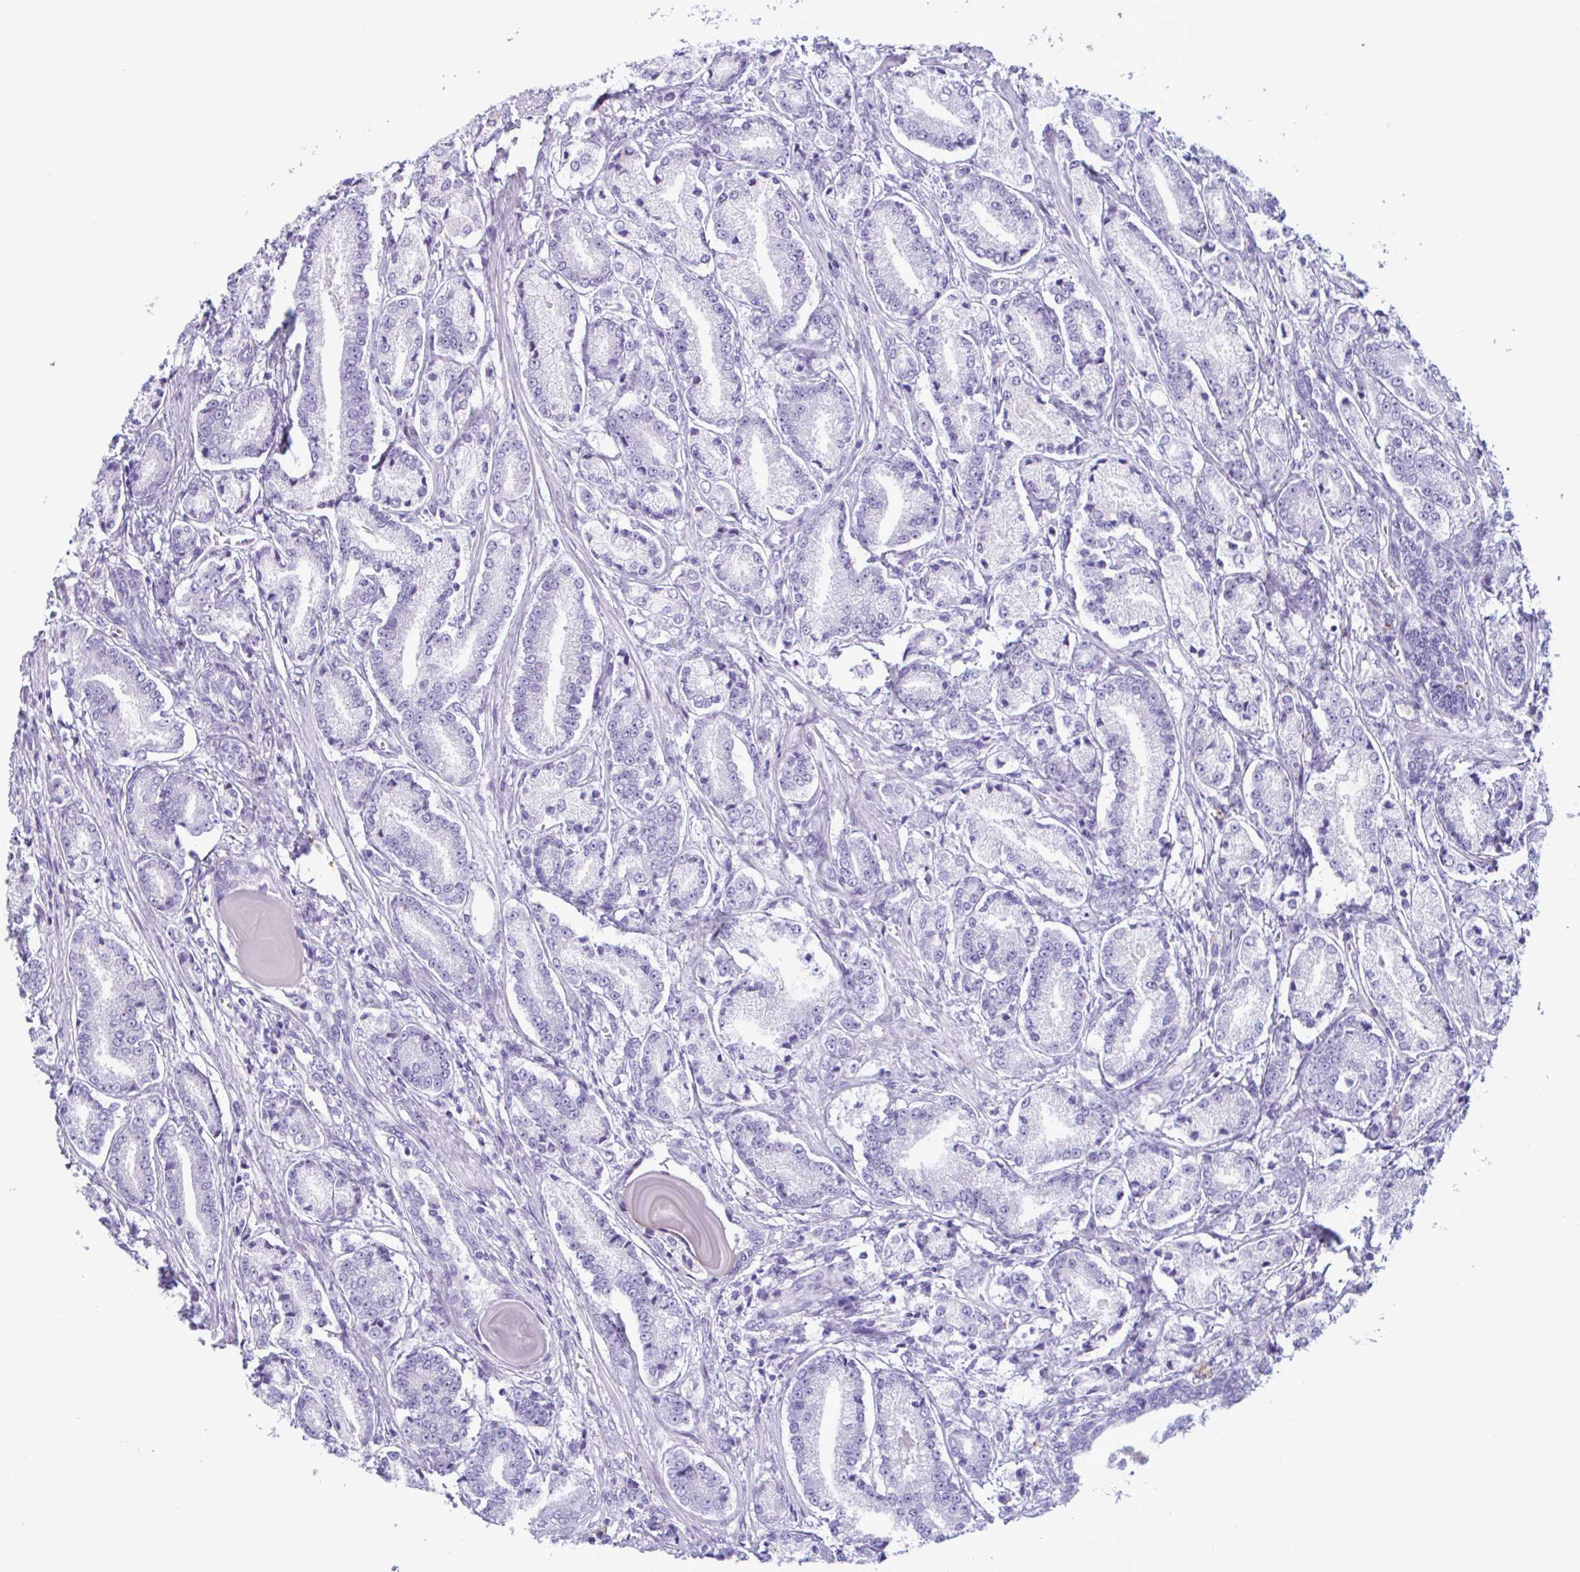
{"staining": {"intensity": "negative", "quantity": "none", "location": "none"}, "tissue": "prostate cancer", "cell_type": "Tumor cells", "image_type": "cancer", "snomed": [{"axis": "morphology", "description": "Adenocarcinoma, High grade"}, {"axis": "topography", "description": "Prostate and seminal vesicle, NOS"}], "caption": "Immunohistochemistry micrograph of human prostate cancer (adenocarcinoma (high-grade)) stained for a protein (brown), which demonstrates no staining in tumor cells.", "gene": "C12orf71", "patient": {"sex": "male", "age": 61}}